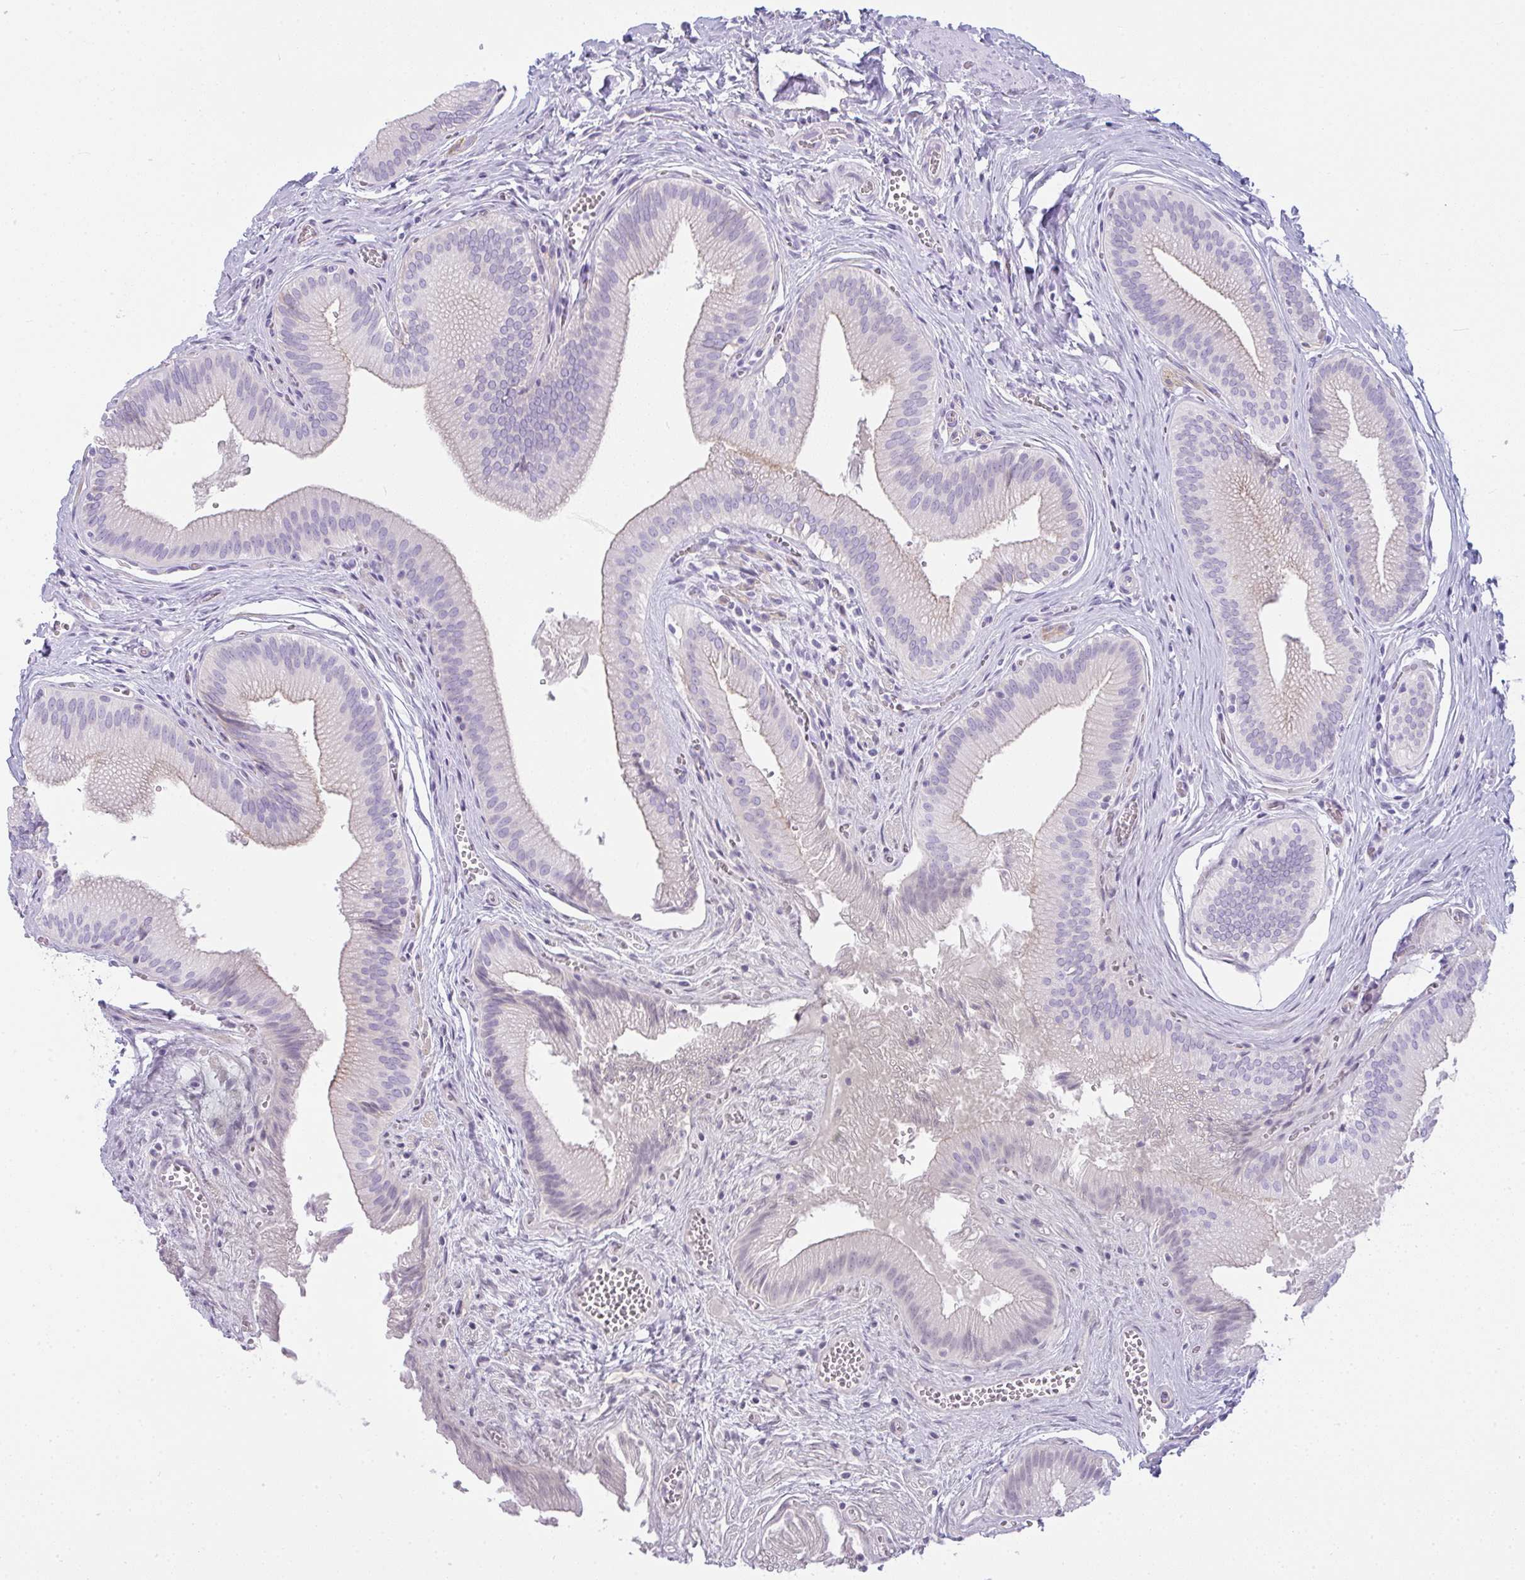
{"staining": {"intensity": "weak", "quantity": "25%-75%", "location": "cytoplasmic/membranous"}, "tissue": "gallbladder", "cell_type": "Glandular cells", "image_type": "normal", "snomed": [{"axis": "morphology", "description": "Normal tissue, NOS"}, {"axis": "topography", "description": "Gallbladder"}], "caption": "There is low levels of weak cytoplasmic/membranous positivity in glandular cells of benign gallbladder, as demonstrated by immunohistochemical staining (brown color).", "gene": "RASL10A", "patient": {"sex": "male", "age": 17}}